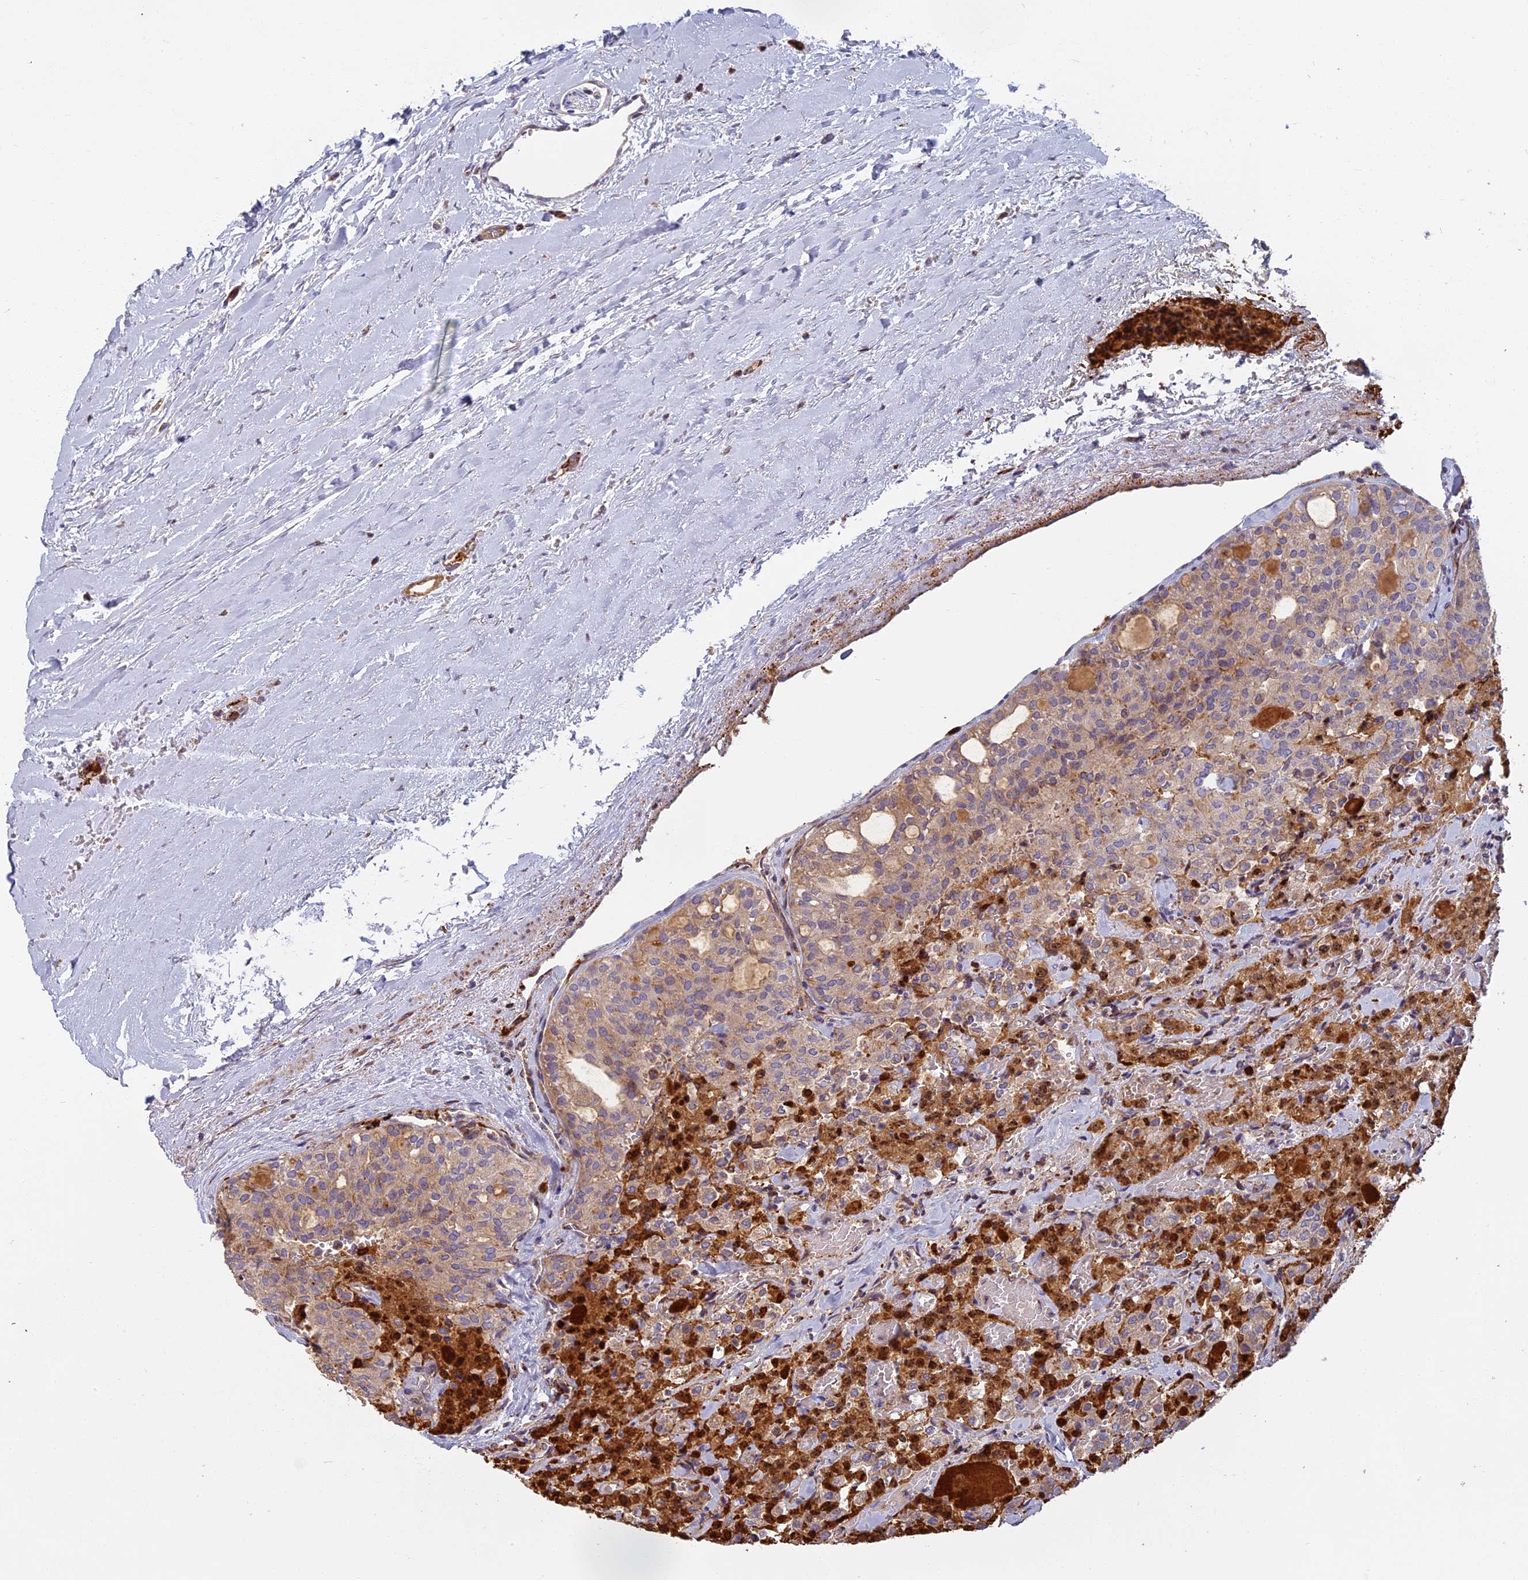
{"staining": {"intensity": "weak", "quantity": "<25%", "location": "cytoplasmic/membranous"}, "tissue": "thyroid cancer", "cell_type": "Tumor cells", "image_type": "cancer", "snomed": [{"axis": "morphology", "description": "Follicular adenoma carcinoma, NOS"}, {"axis": "topography", "description": "Thyroid gland"}], "caption": "Immunohistochemistry (IHC) of human follicular adenoma carcinoma (thyroid) displays no positivity in tumor cells. (DAB immunohistochemistry (IHC) visualized using brightfield microscopy, high magnification).", "gene": "EDAR", "patient": {"sex": "male", "age": 75}}